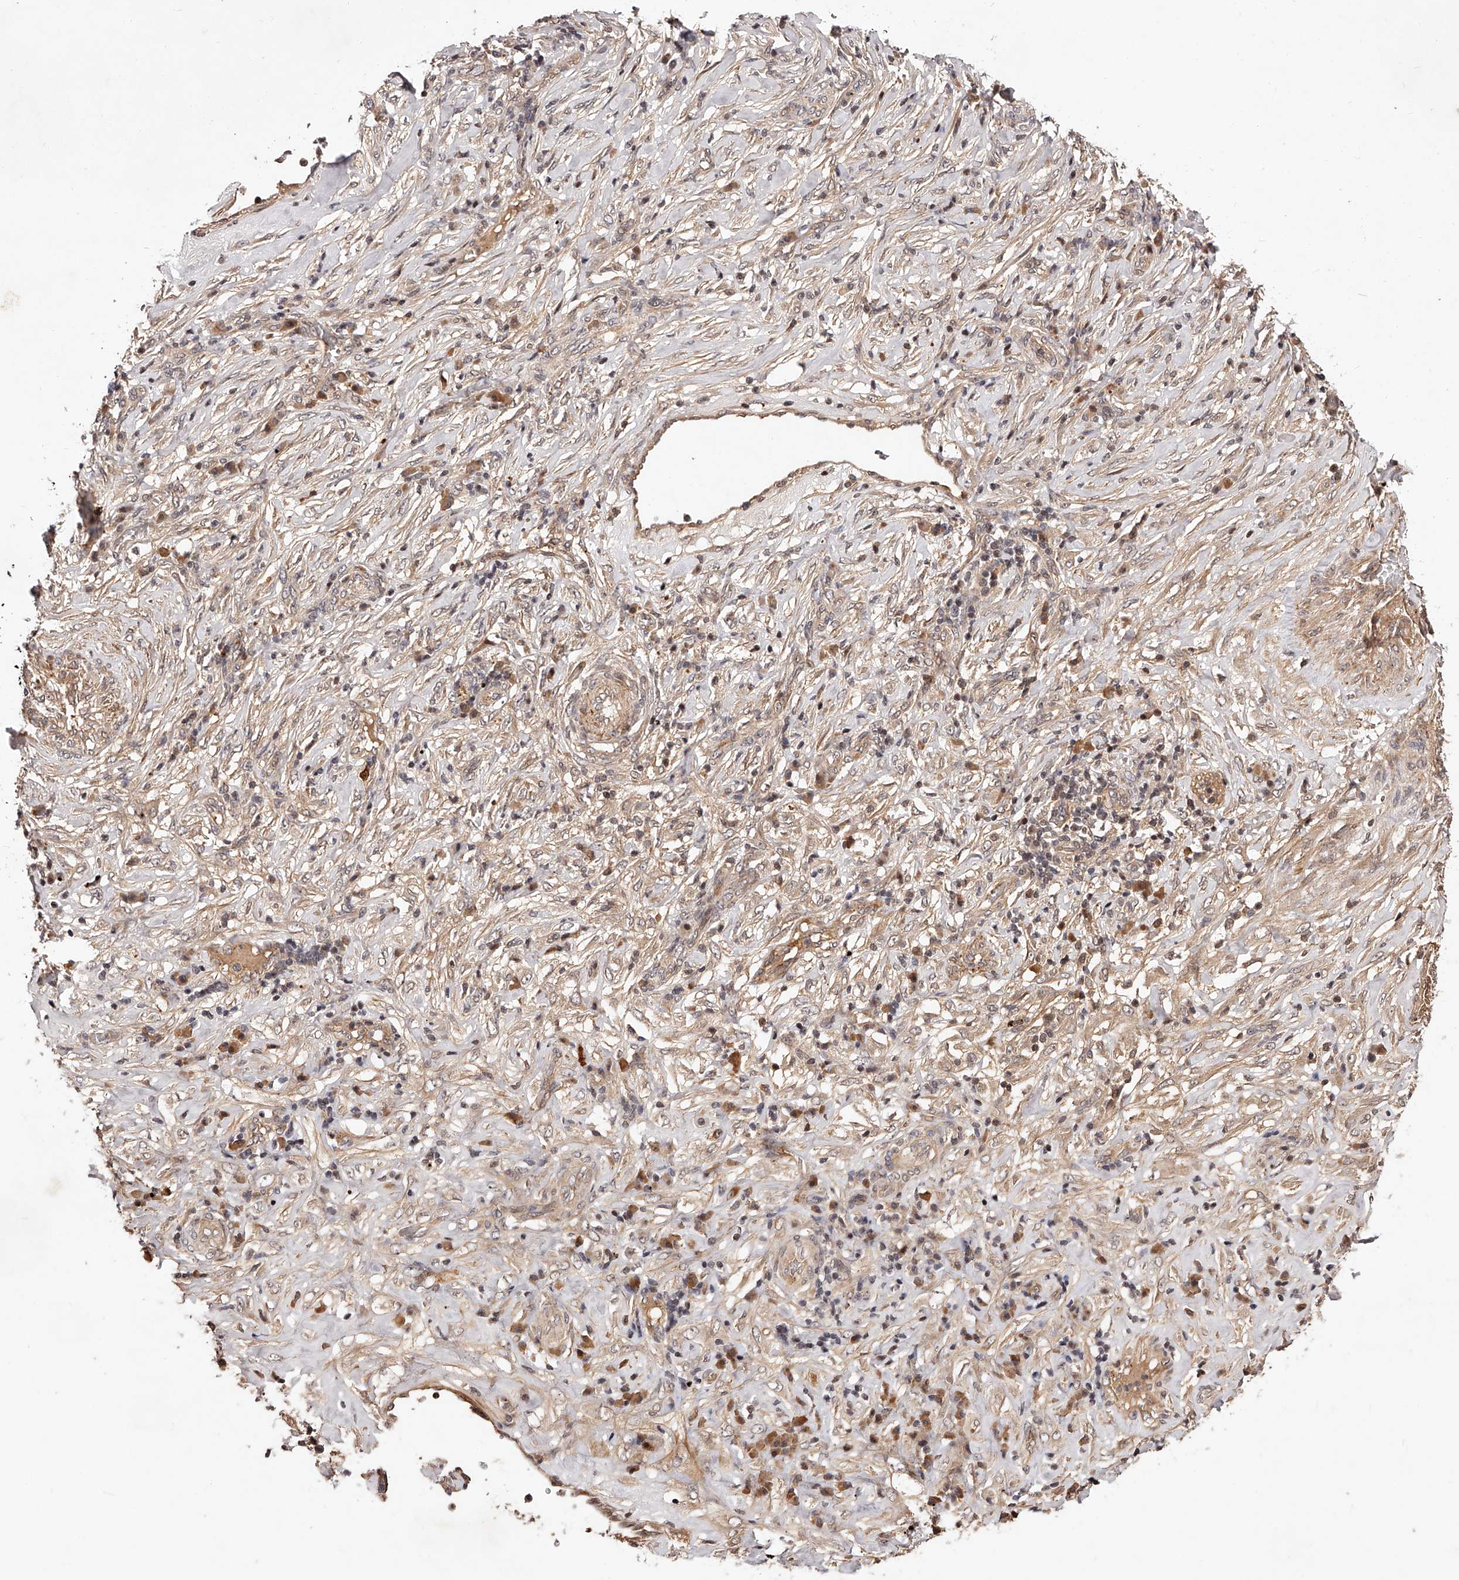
{"staining": {"intensity": "weak", "quantity": ">75%", "location": "cytoplasmic/membranous"}, "tissue": "lung cancer", "cell_type": "Tumor cells", "image_type": "cancer", "snomed": [{"axis": "morphology", "description": "Squamous cell carcinoma, NOS"}, {"axis": "topography", "description": "Lung"}], "caption": "Immunohistochemistry (DAB (3,3'-diaminobenzidine)) staining of lung cancer demonstrates weak cytoplasmic/membranous protein expression in about >75% of tumor cells.", "gene": "CUL7", "patient": {"sex": "female", "age": 63}}